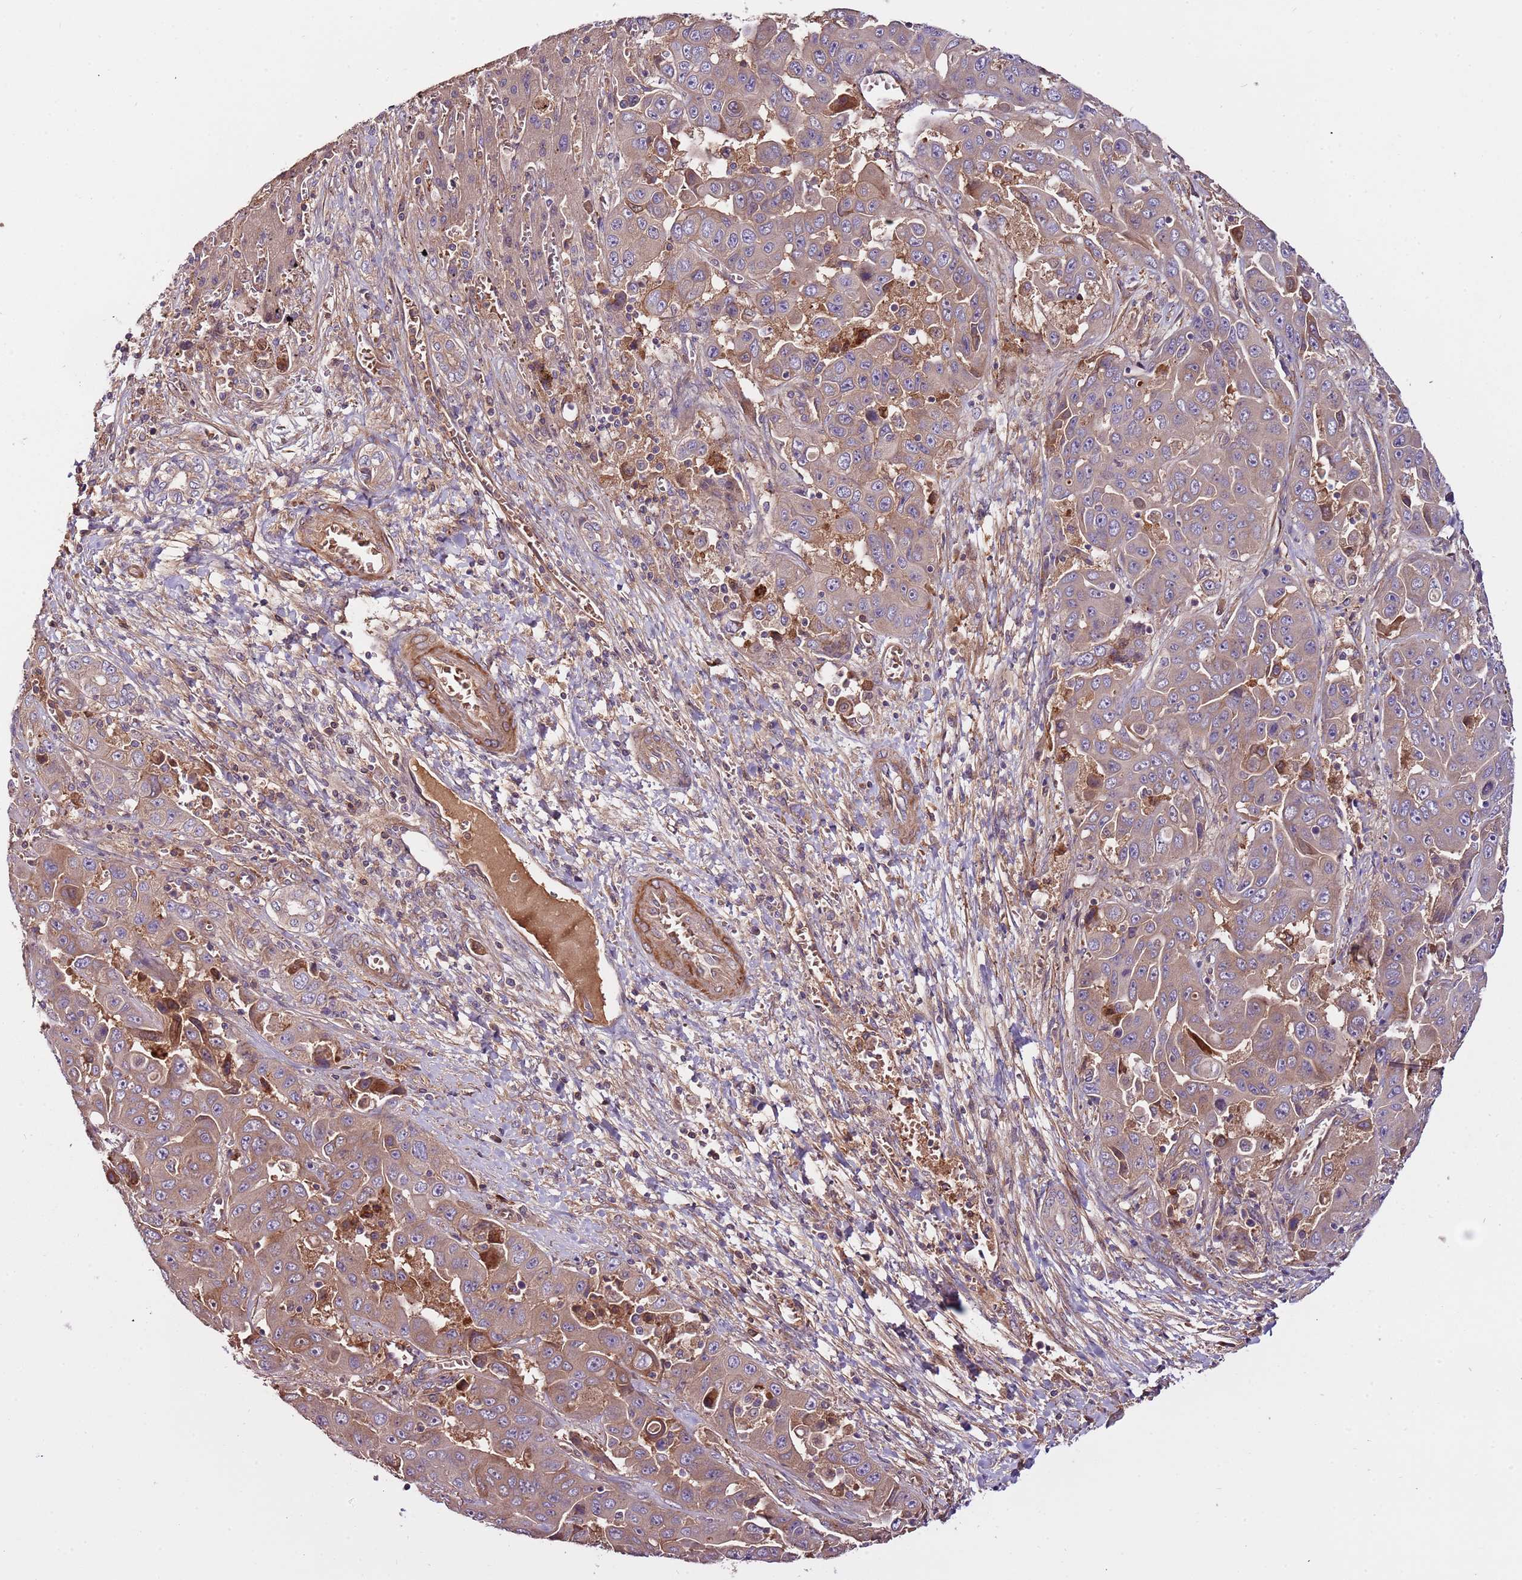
{"staining": {"intensity": "moderate", "quantity": ">75%", "location": "cytoplasmic/membranous"}, "tissue": "liver cancer", "cell_type": "Tumor cells", "image_type": "cancer", "snomed": [{"axis": "morphology", "description": "Cholangiocarcinoma"}, {"axis": "topography", "description": "Liver"}], "caption": "Immunohistochemical staining of human liver cholangiocarcinoma exhibits moderate cytoplasmic/membranous protein positivity in approximately >75% of tumor cells. (Stains: DAB (3,3'-diaminobenzidine) in brown, nuclei in blue, Microscopy: brightfield microscopy at high magnification).", "gene": "DENR", "patient": {"sex": "female", "age": 52}}